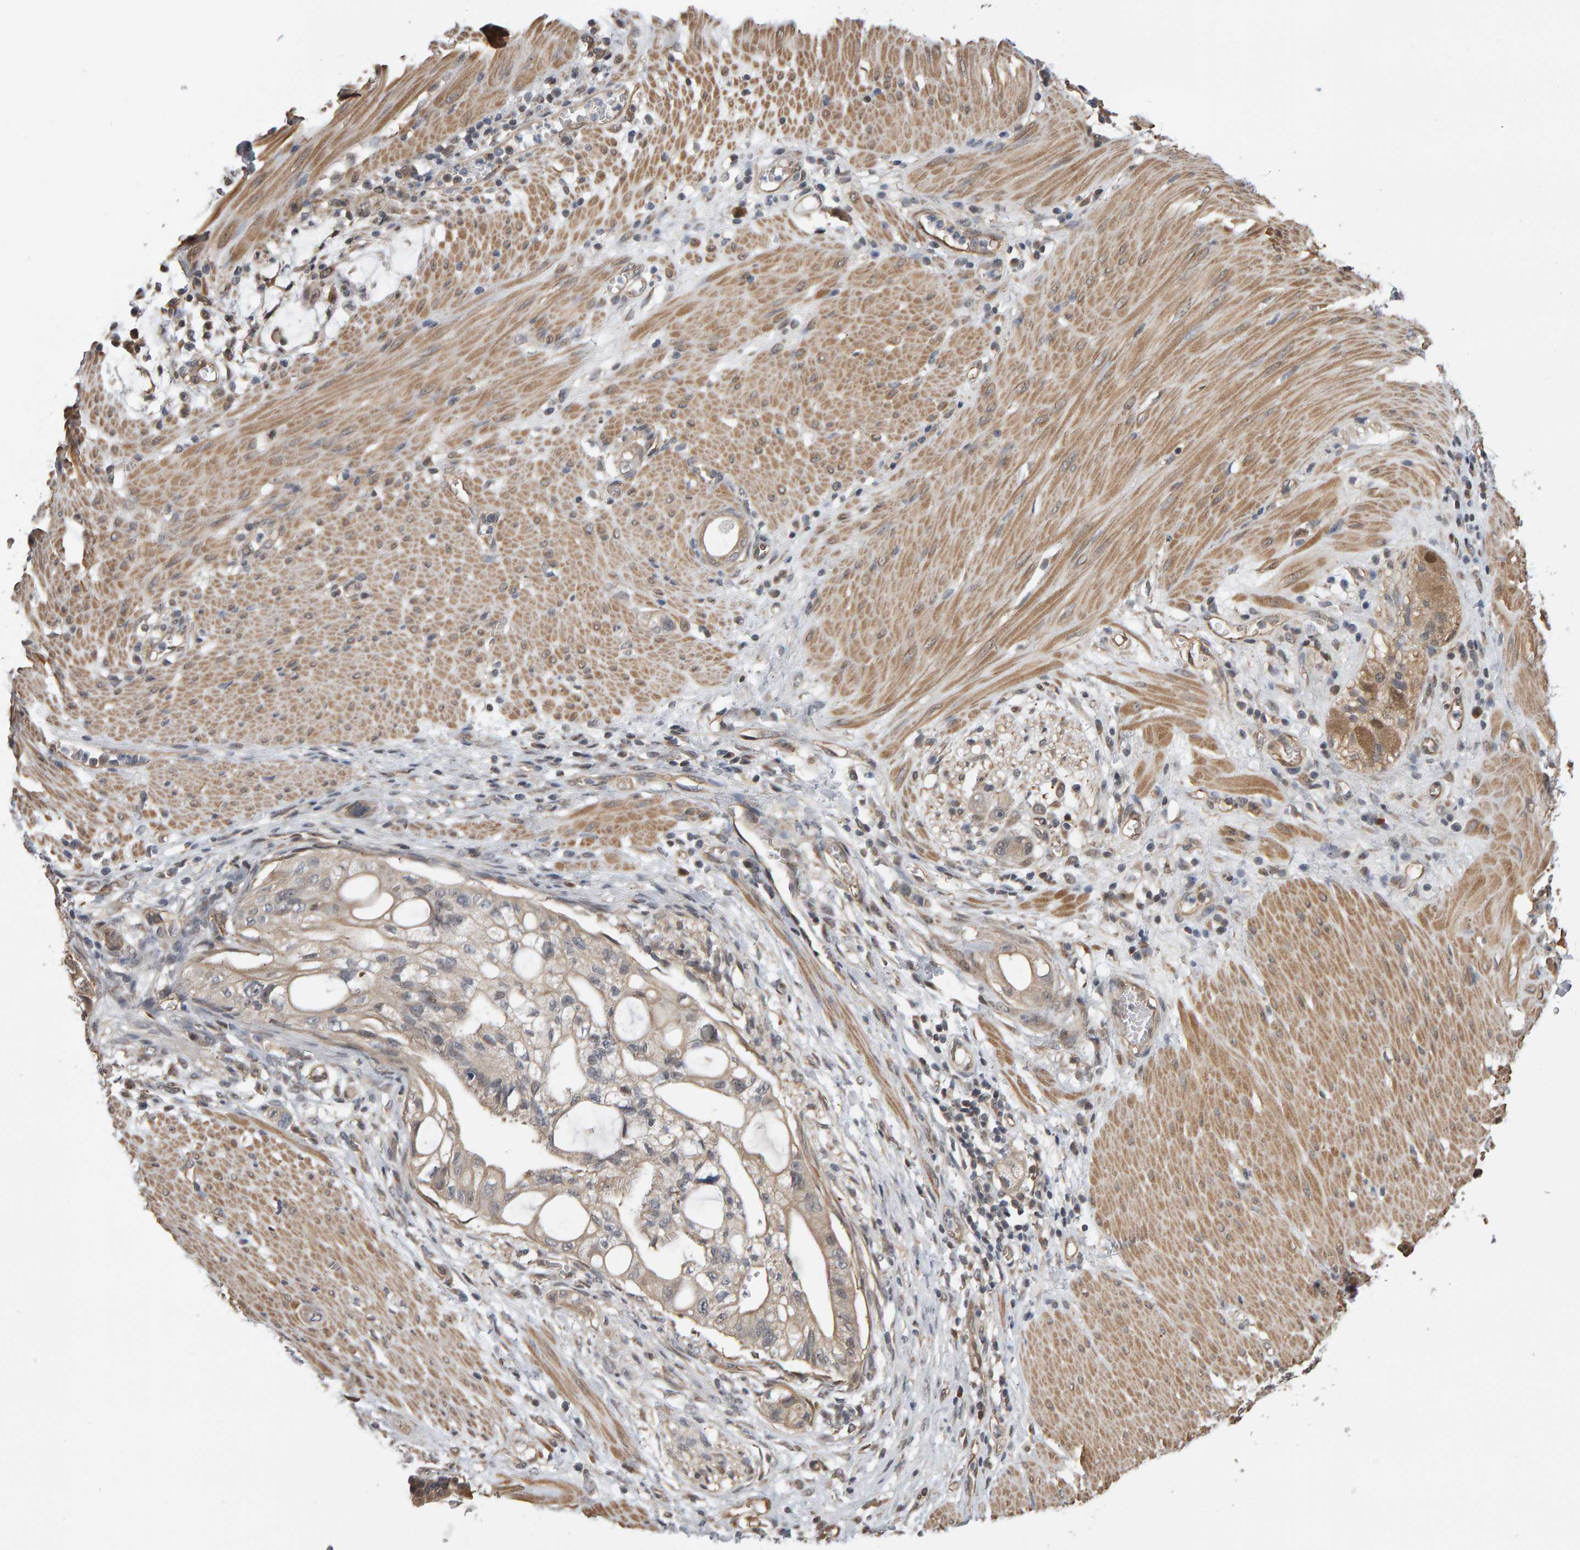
{"staining": {"intensity": "weak", "quantity": "<25%", "location": "cytoplasmic/membranous"}, "tissue": "stomach cancer", "cell_type": "Tumor cells", "image_type": "cancer", "snomed": [{"axis": "morphology", "description": "Adenocarcinoma, NOS"}, {"axis": "topography", "description": "Stomach"}, {"axis": "topography", "description": "Stomach, lower"}], "caption": "Adenocarcinoma (stomach) was stained to show a protein in brown. There is no significant positivity in tumor cells. The staining is performed using DAB (3,3'-diaminobenzidine) brown chromogen with nuclei counter-stained in using hematoxylin.", "gene": "COASY", "patient": {"sex": "female", "age": 48}}